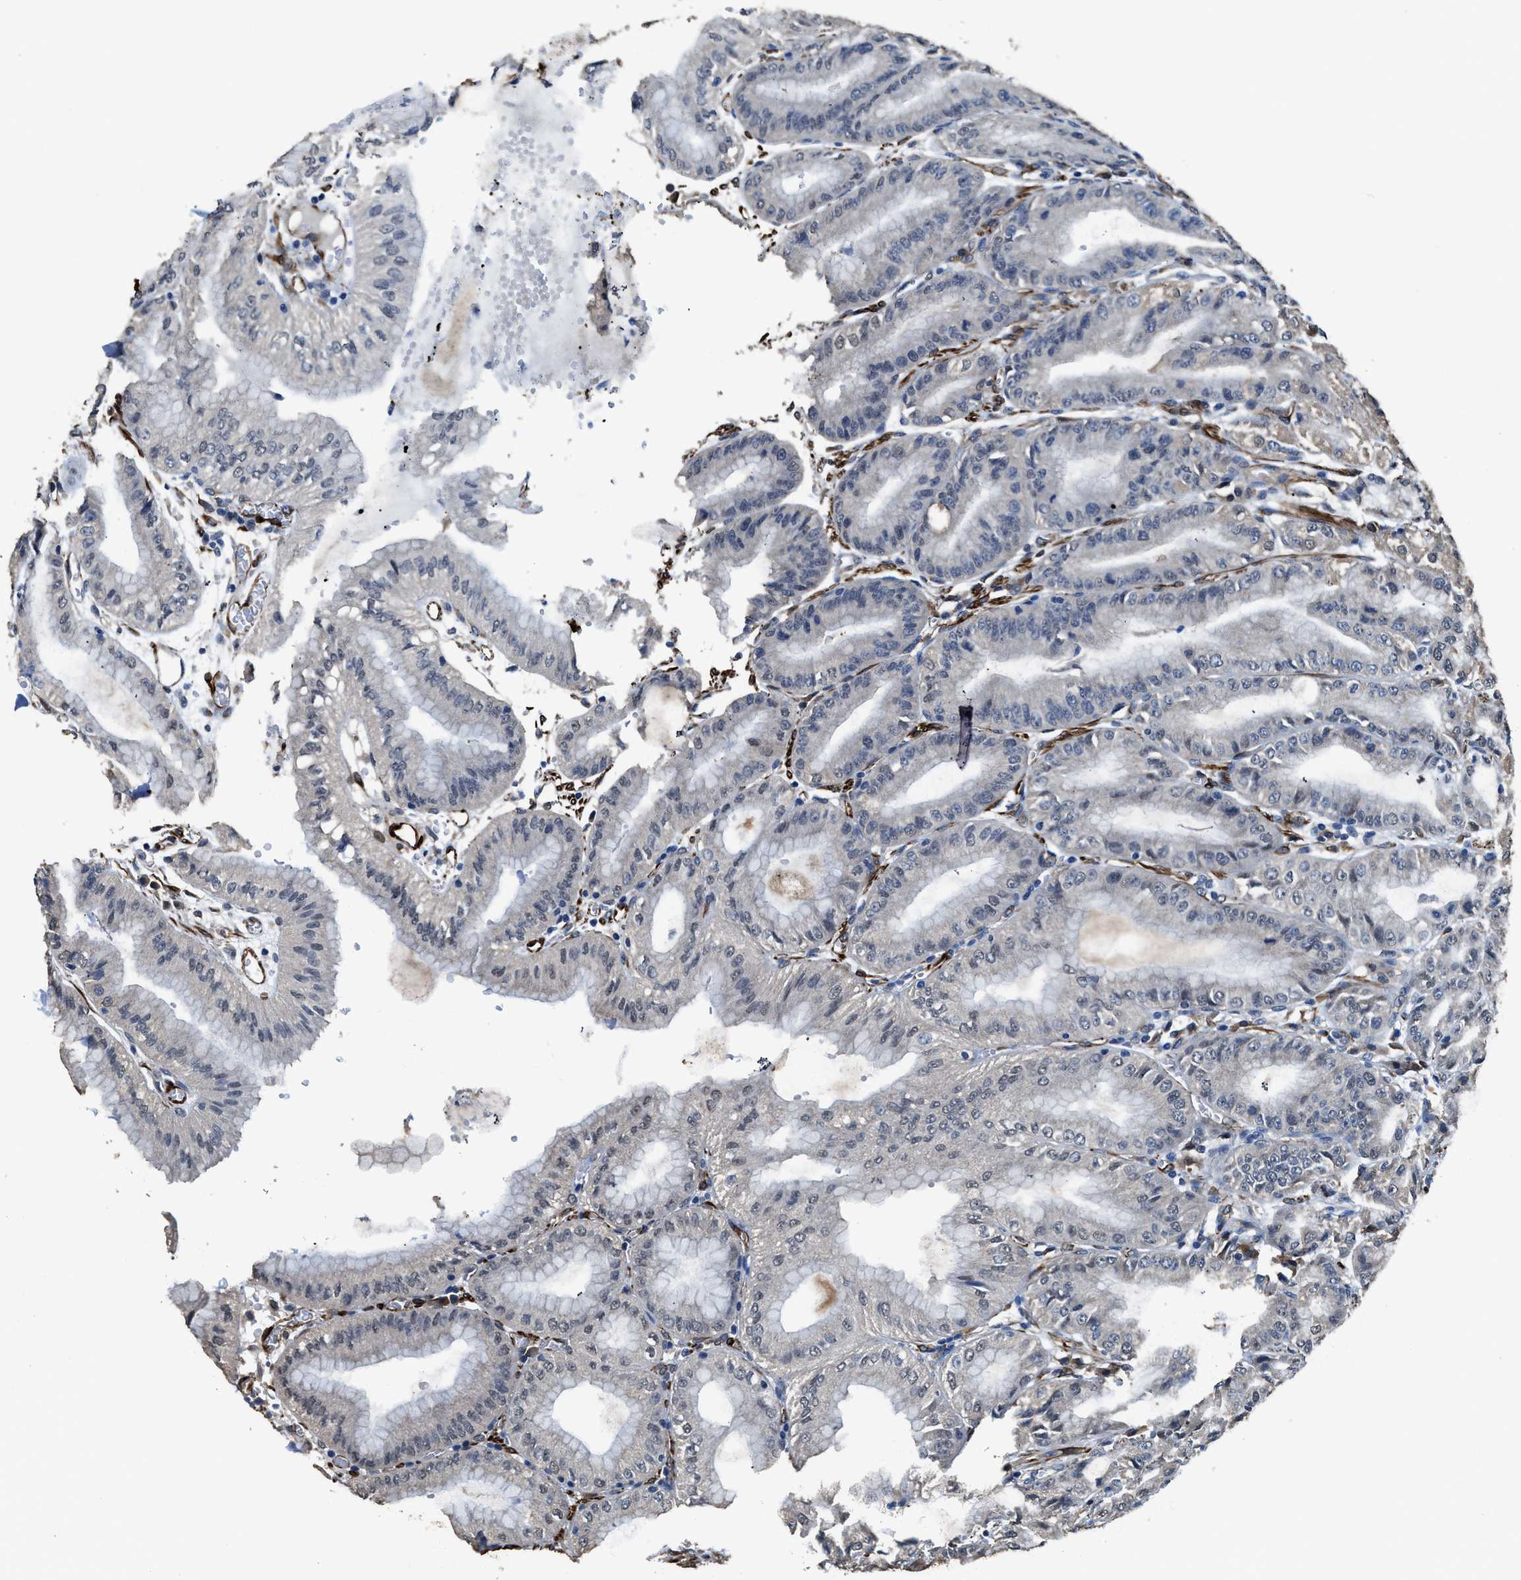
{"staining": {"intensity": "moderate", "quantity": "<25%", "location": "cytoplasmic/membranous"}, "tissue": "stomach", "cell_type": "Glandular cells", "image_type": "normal", "snomed": [{"axis": "morphology", "description": "Normal tissue, NOS"}, {"axis": "topography", "description": "Stomach, lower"}], "caption": "High-power microscopy captured an immunohistochemistry micrograph of benign stomach, revealing moderate cytoplasmic/membranous expression in approximately <25% of glandular cells.", "gene": "SYNM", "patient": {"sex": "male", "age": 71}}